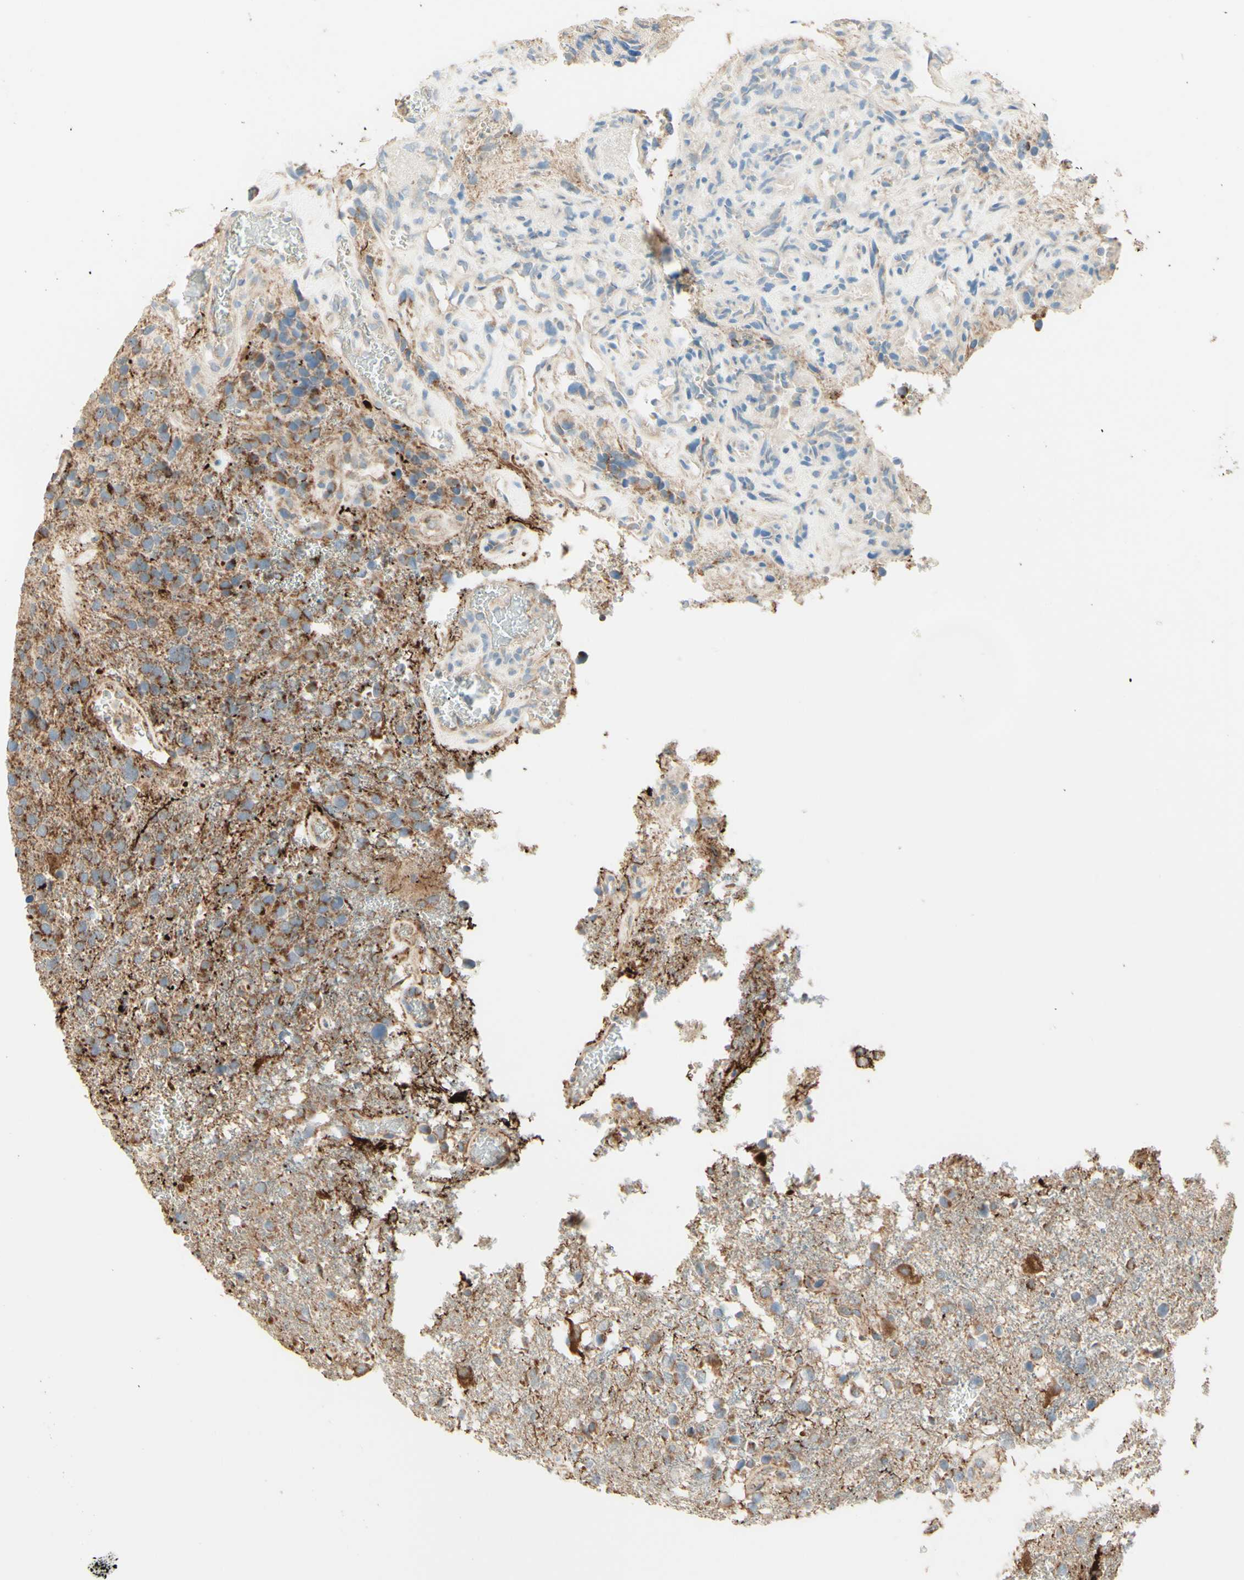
{"staining": {"intensity": "moderate", "quantity": "25%-75%", "location": "cytoplasmic/membranous"}, "tissue": "glioma", "cell_type": "Tumor cells", "image_type": "cancer", "snomed": [{"axis": "morphology", "description": "Glioma, malignant, High grade"}, {"axis": "topography", "description": "Brain"}], "caption": "Human malignant glioma (high-grade) stained with a protein marker shows moderate staining in tumor cells.", "gene": "ARMC10", "patient": {"sex": "female", "age": 58}}